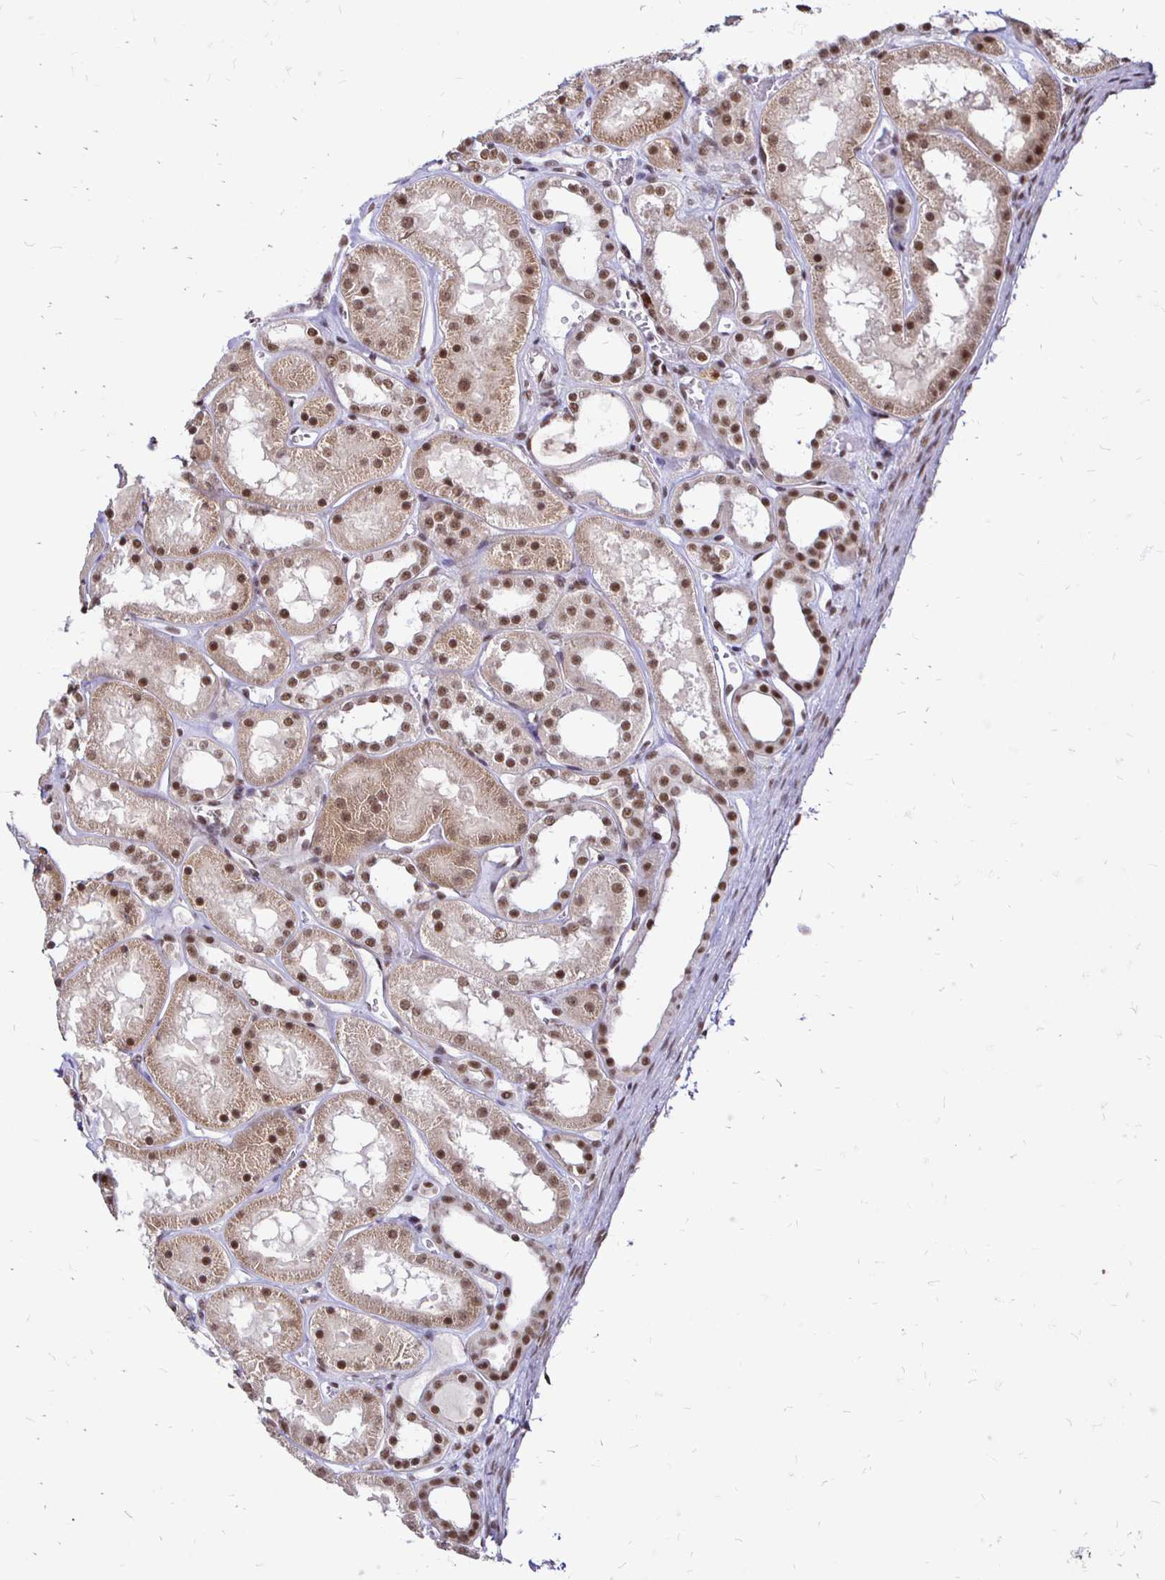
{"staining": {"intensity": "moderate", "quantity": ">75%", "location": "nuclear"}, "tissue": "kidney", "cell_type": "Cells in glomeruli", "image_type": "normal", "snomed": [{"axis": "morphology", "description": "Normal tissue, NOS"}, {"axis": "topography", "description": "Kidney"}], "caption": "Immunohistochemical staining of unremarkable kidney demonstrates moderate nuclear protein expression in about >75% of cells in glomeruli.", "gene": "SIN3A", "patient": {"sex": "female", "age": 41}}